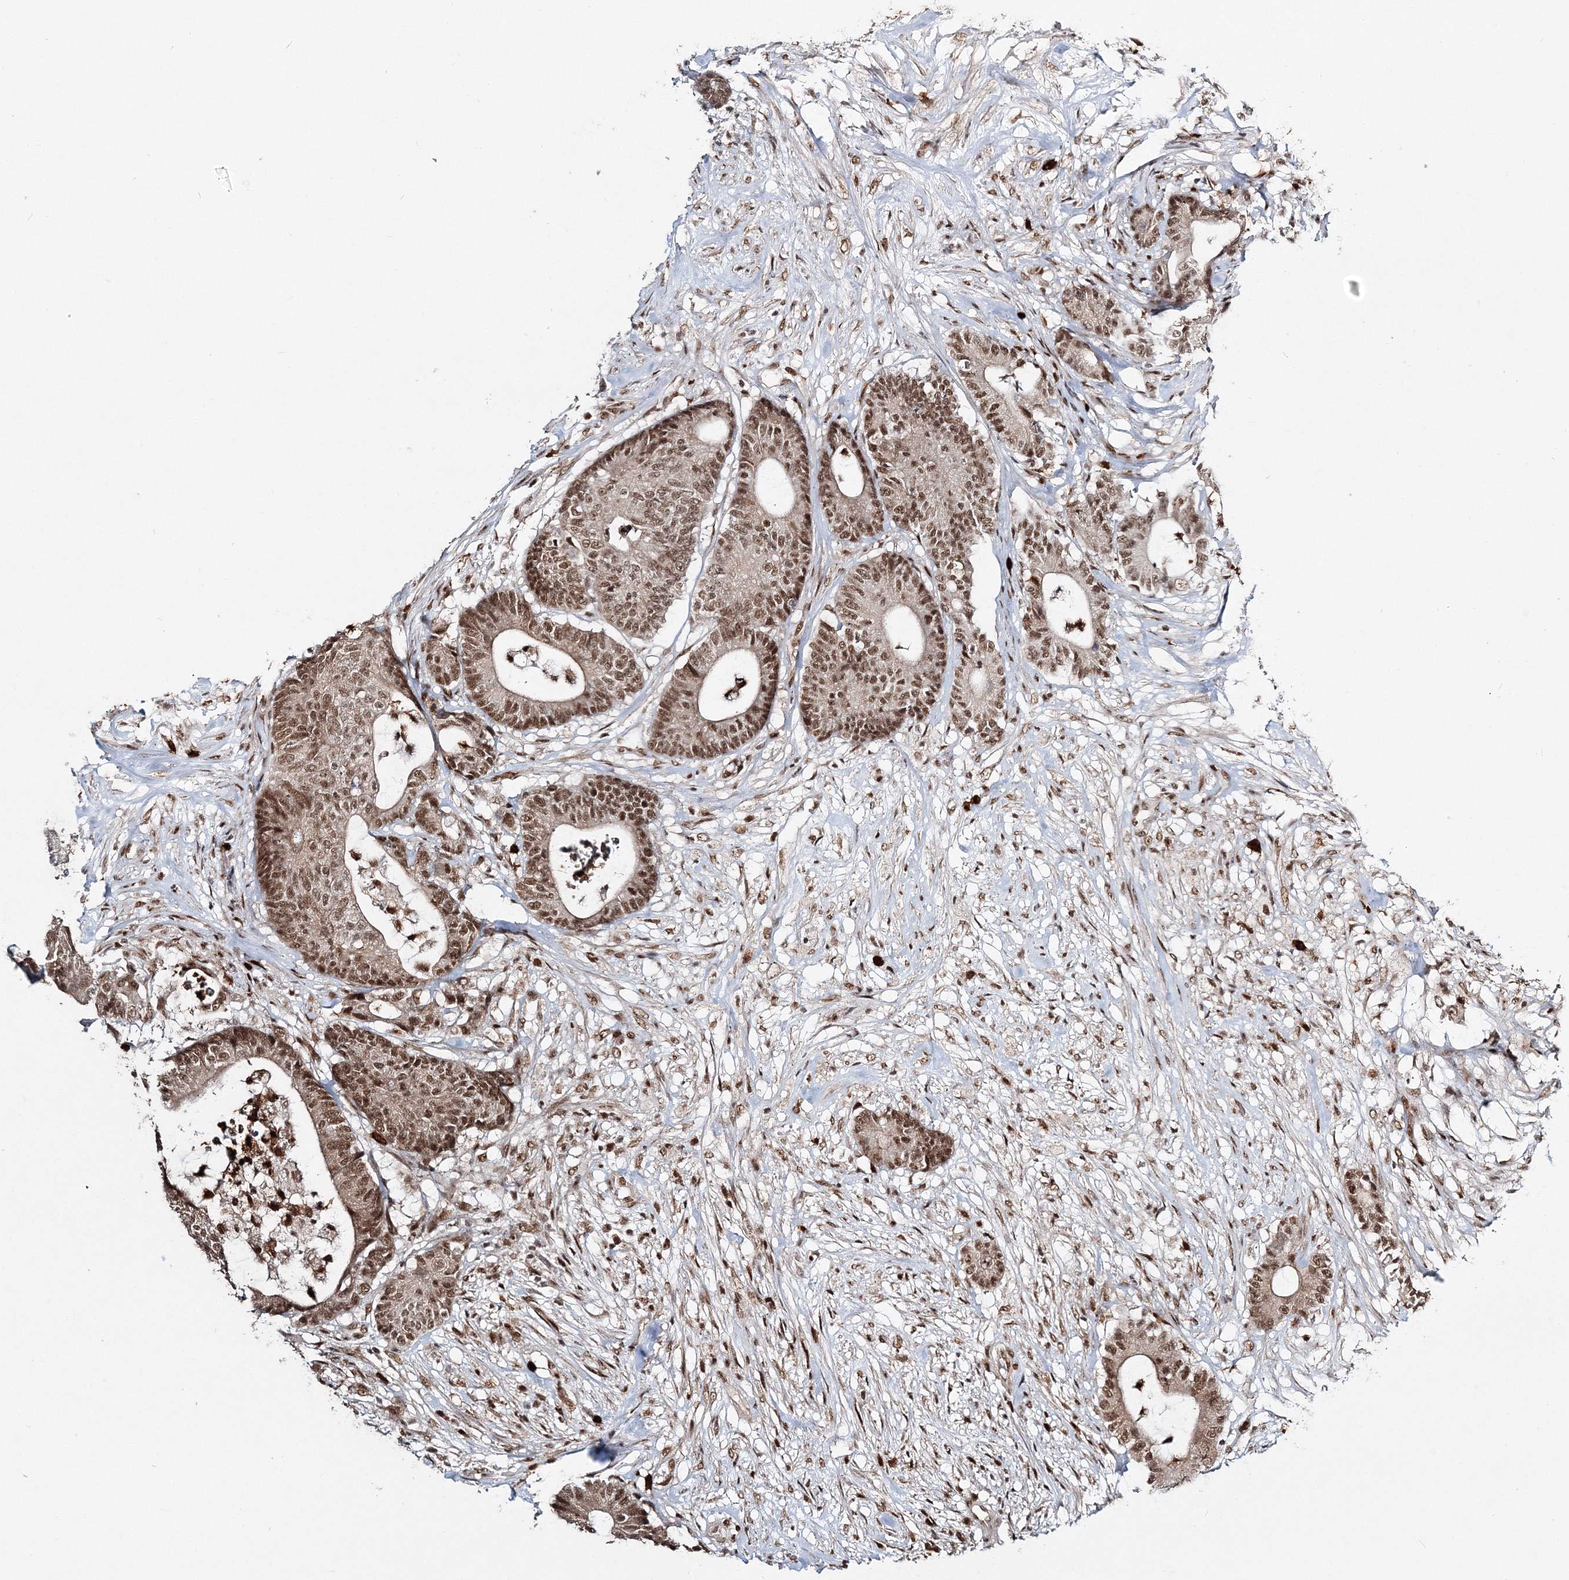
{"staining": {"intensity": "strong", "quantity": ">75%", "location": "cytoplasmic/membranous,nuclear"}, "tissue": "colorectal cancer", "cell_type": "Tumor cells", "image_type": "cancer", "snomed": [{"axis": "morphology", "description": "Adenocarcinoma, NOS"}, {"axis": "topography", "description": "Colon"}], "caption": "Immunohistochemical staining of colorectal cancer (adenocarcinoma) shows strong cytoplasmic/membranous and nuclear protein staining in about >75% of tumor cells. Immunohistochemistry stains the protein of interest in brown and the nuclei are stained blue.", "gene": "QRICH1", "patient": {"sex": "female", "age": 84}}